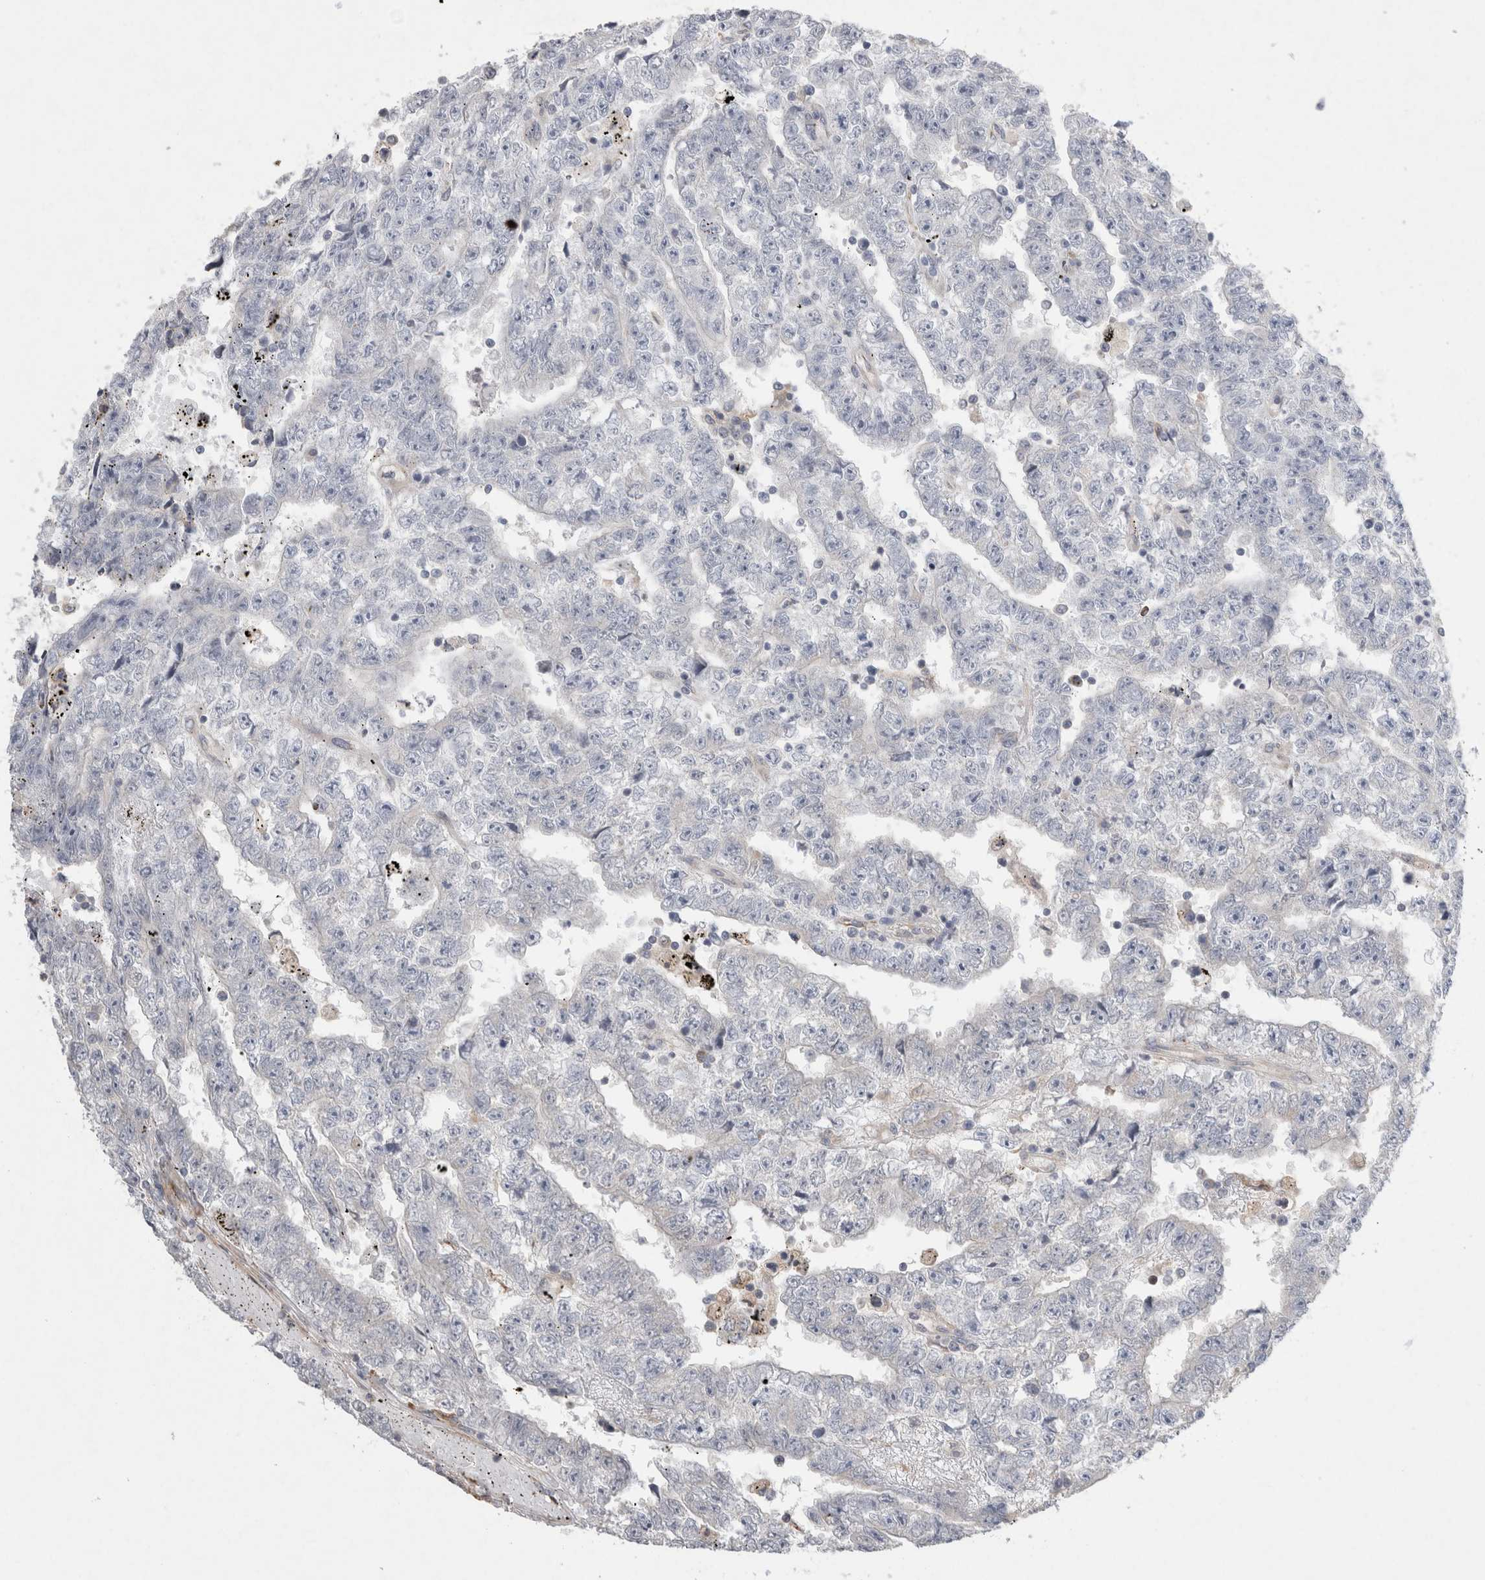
{"staining": {"intensity": "negative", "quantity": "none", "location": "none"}, "tissue": "testis cancer", "cell_type": "Tumor cells", "image_type": "cancer", "snomed": [{"axis": "morphology", "description": "Carcinoma, Embryonal, NOS"}, {"axis": "topography", "description": "Testis"}], "caption": "The micrograph shows no staining of tumor cells in testis cancer.", "gene": "TRMT9B", "patient": {"sex": "male", "age": 25}}